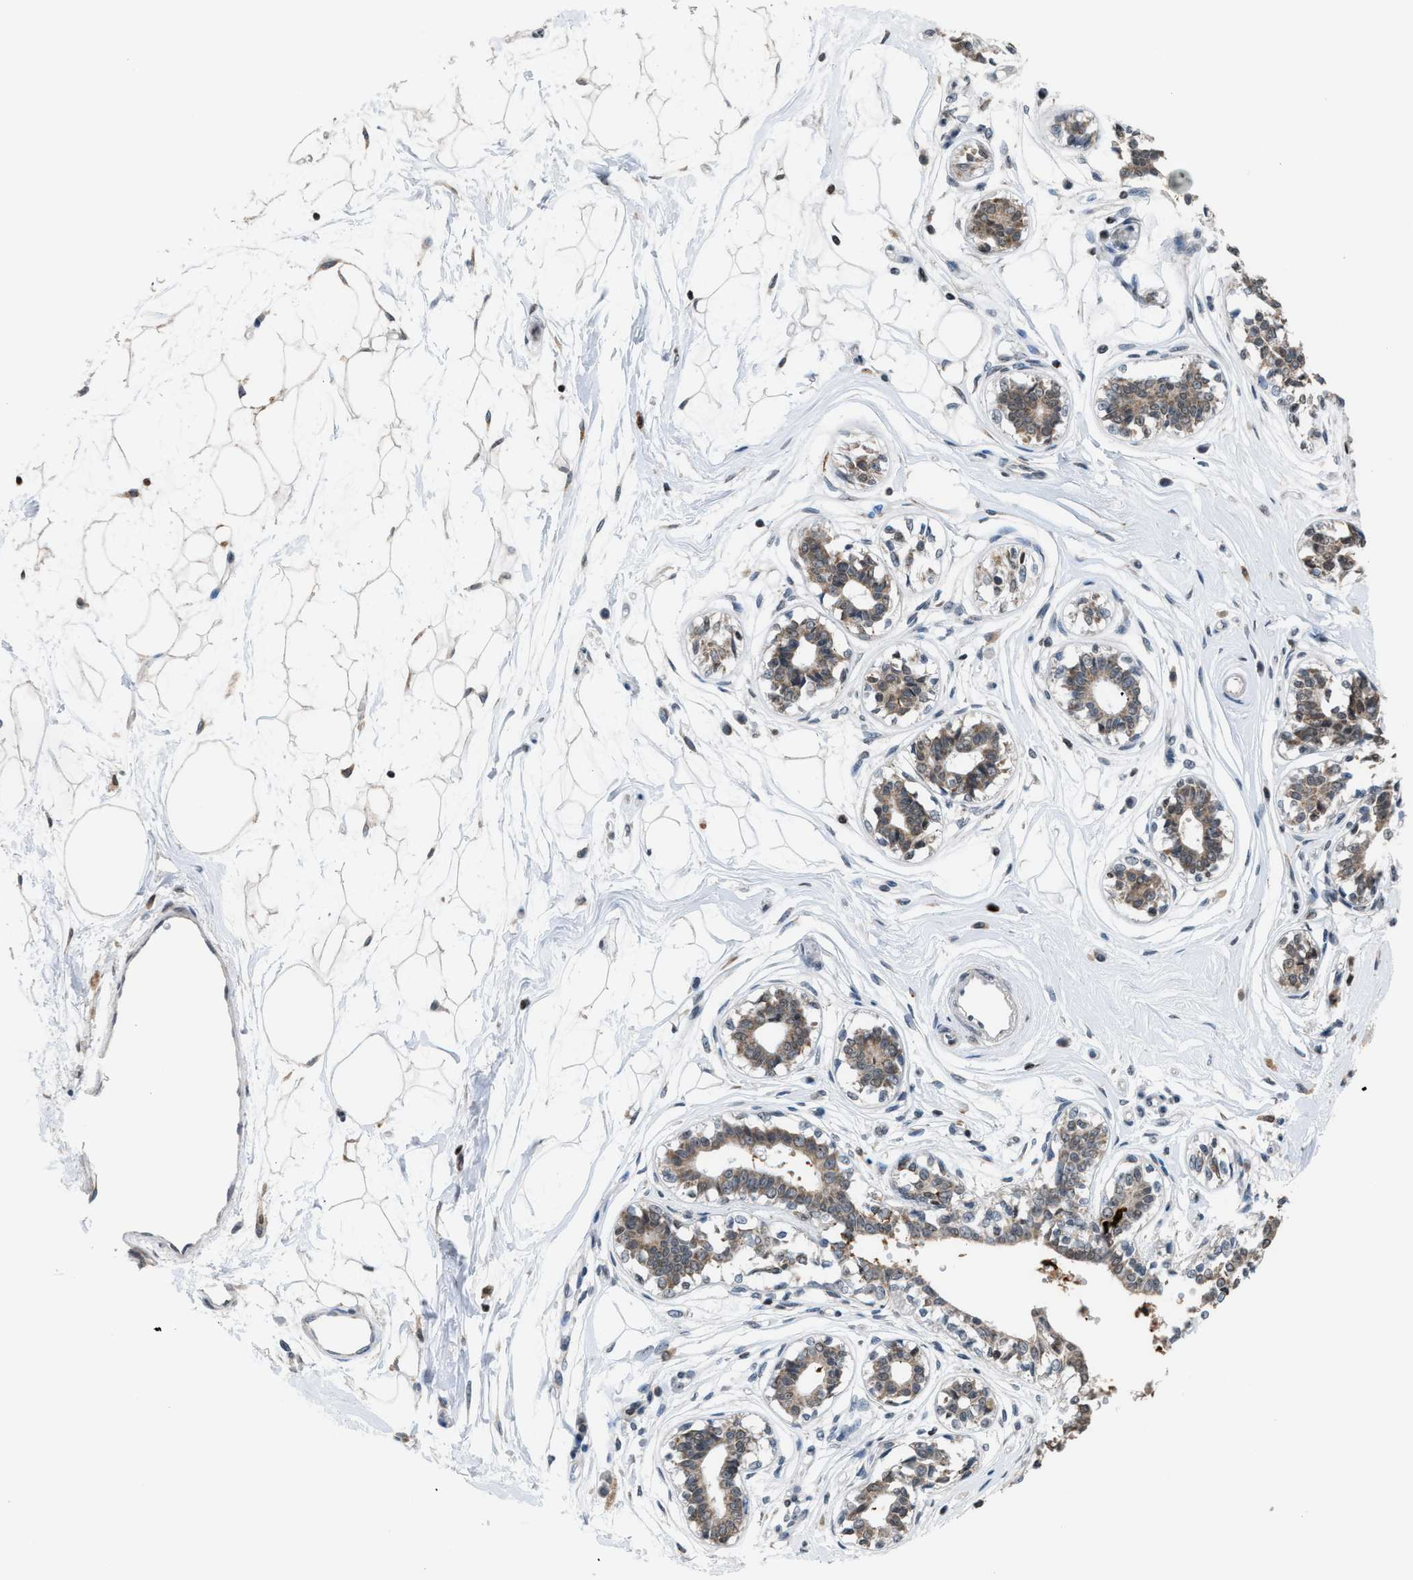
{"staining": {"intensity": "weak", "quantity": ">75%", "location": "cytoplasmic/membranous,nuclear"}, "tissue": "breast", "cell_type": "Adipocytes", "image_type": "normal", "snomed": [{"axis": "morphology", "description": "Normal tissue, NOS"}, {"axis": "topography", "description": "Breast"}], "caption": "IHC staining of benign breast, which displays low levels of weak cytoplasmic/membranous,nuclear positivity in approximately >75% of adipocytes indicating weak cytoplasmic/membranous,nuclear protein expression. The staining was performed using DAB (brown) for protein detection and nuclei were counterstained in hematoxylin (blue).", "gene": "PRUNE2", "patient": {"sex": "female", "age": 45}}